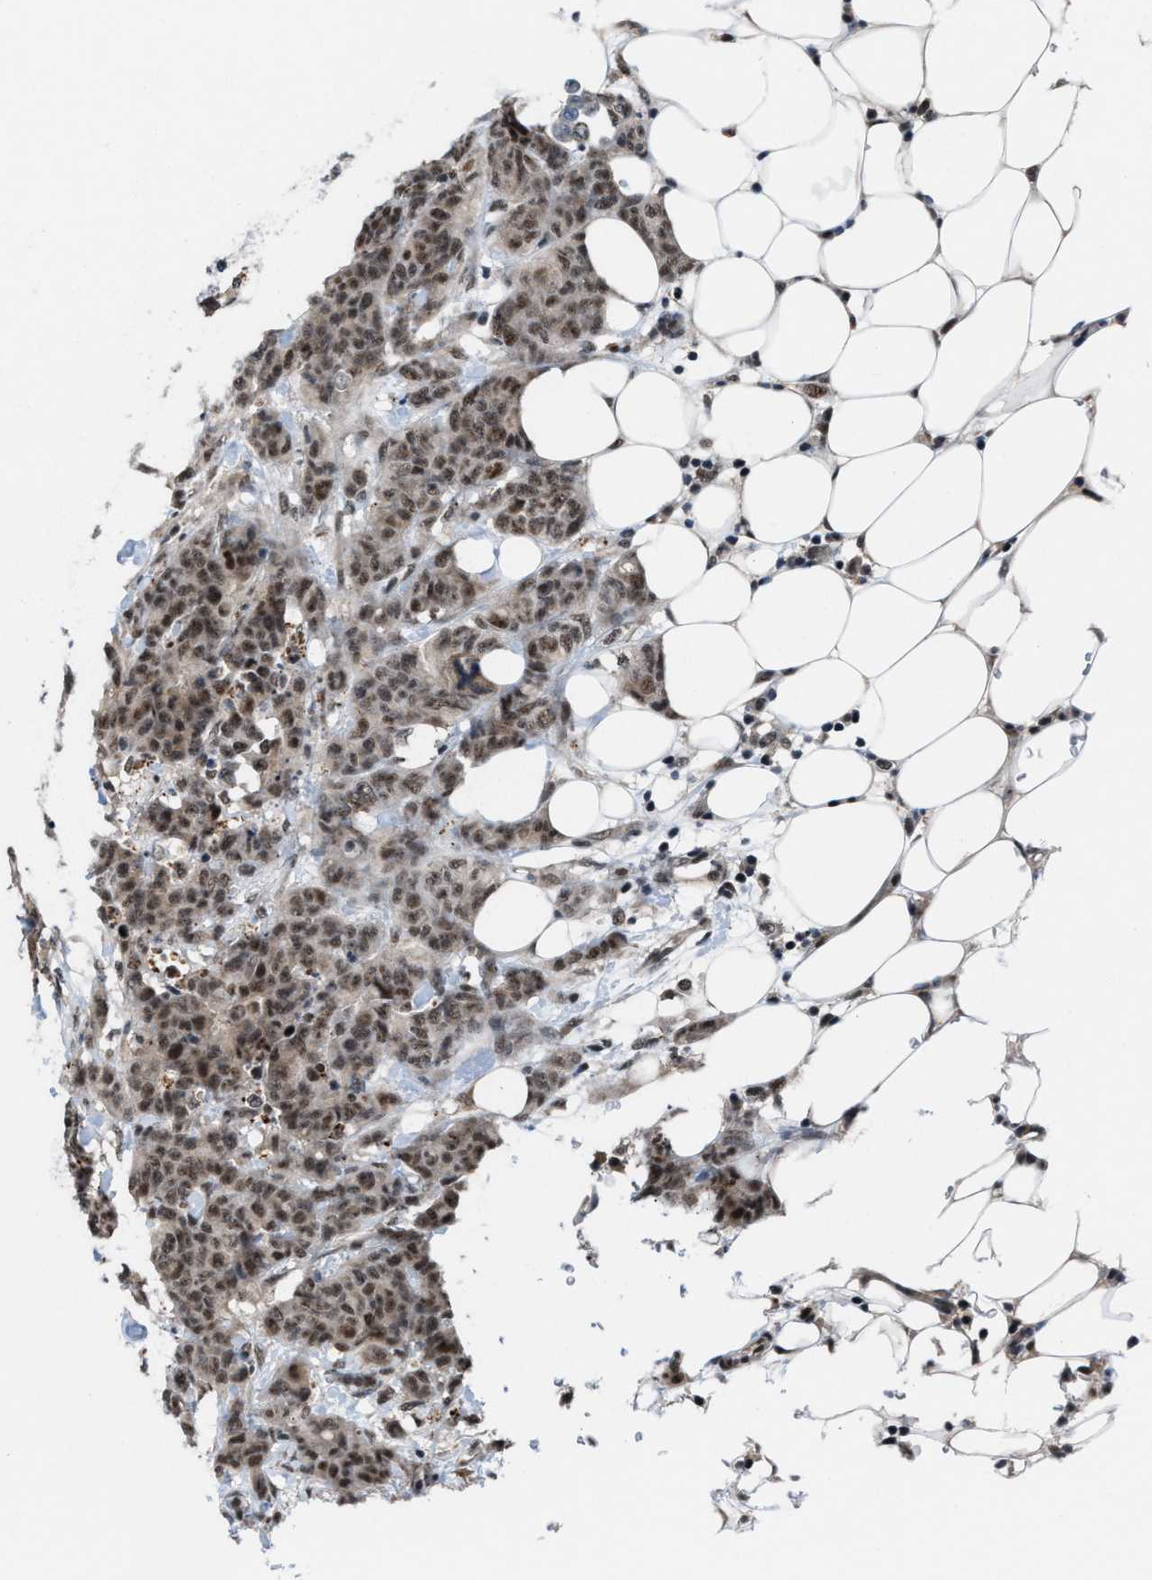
{"staining": {"intensity": "moderate", "quantity": ">75%", "location": "nuclear"}, "tissue": "breast cancer", "cell_type": "Tumor cells", "image_type": "cancer", "snomed": [{"axis": "morphology", "description": "Normal tissue, NOS"}, {"axis": "morphology", "description": "Duct carcinoma"}, {"axis": "topography", "description": "Breast"}], "caption": "Protein staining displays moderate nuclear staining in about >75% of tumor cells in breast cancer (intraductal carcinoma).", "gene": "PRPF4", "patient": {"sex": "female", "age": 40}}